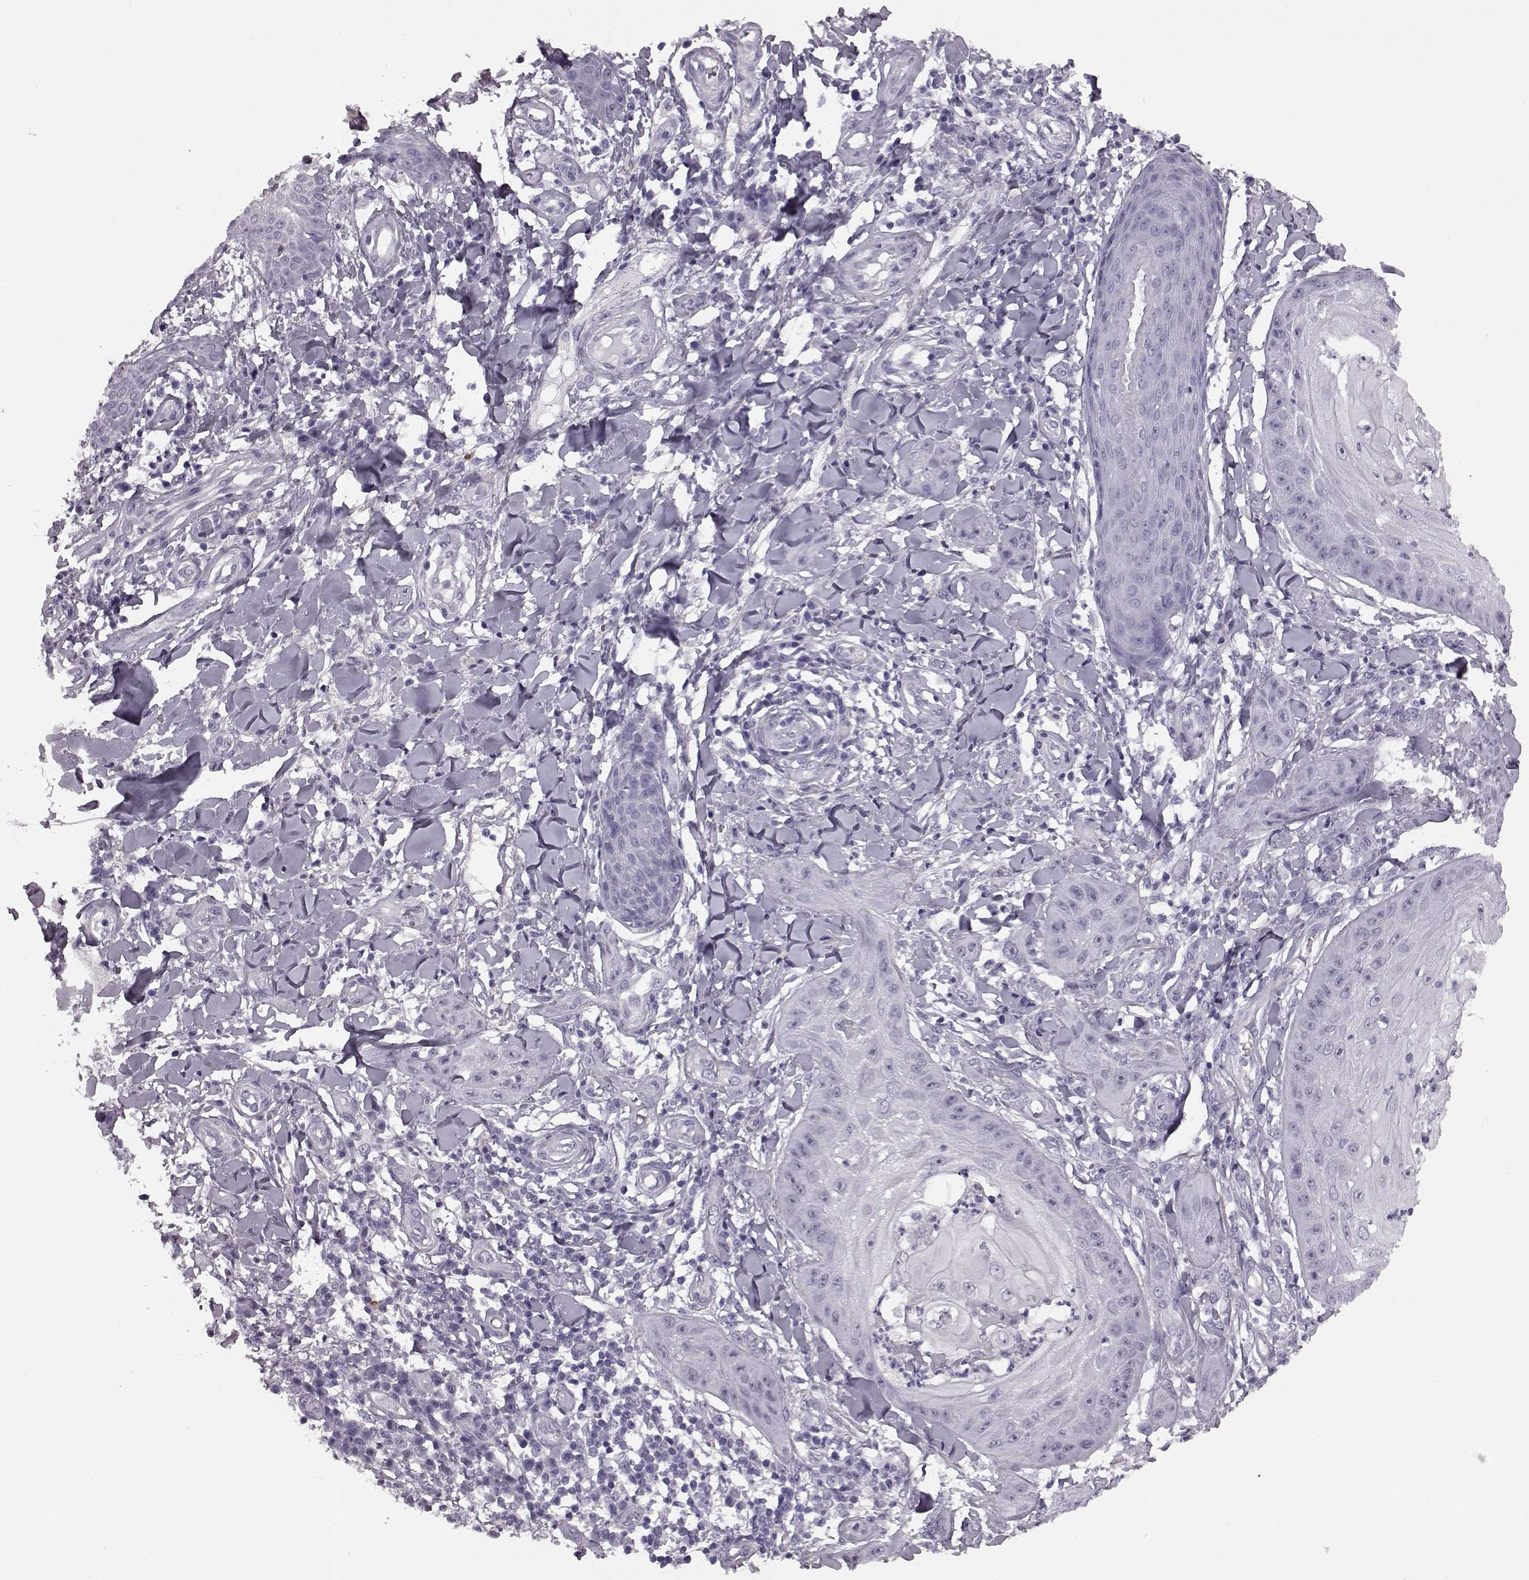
{"staining": {"intensity": "negative", "quantity": "none", "location": "none"}, "tissue": "skin cancer", "cell_type": "Tumor cells", "image_type": "cancer", "snomed": [{"axis": "morphology", "description": "Squamous cell carcinoma, NOS"}, {"axis": "topography", "description": "Skin"}], "caption": "High power microscopy micrograph of an immunohistochemistry photomicrograph of skin cancer (squamous cell carcinoma), revealing no significant staining in tumor cells. (DAB (3,3'-diaminobenzidine) IHC with hematoxylin counter stain).", "gene": "PRPH2", "patient": {"sex": "male", "age": 70}}